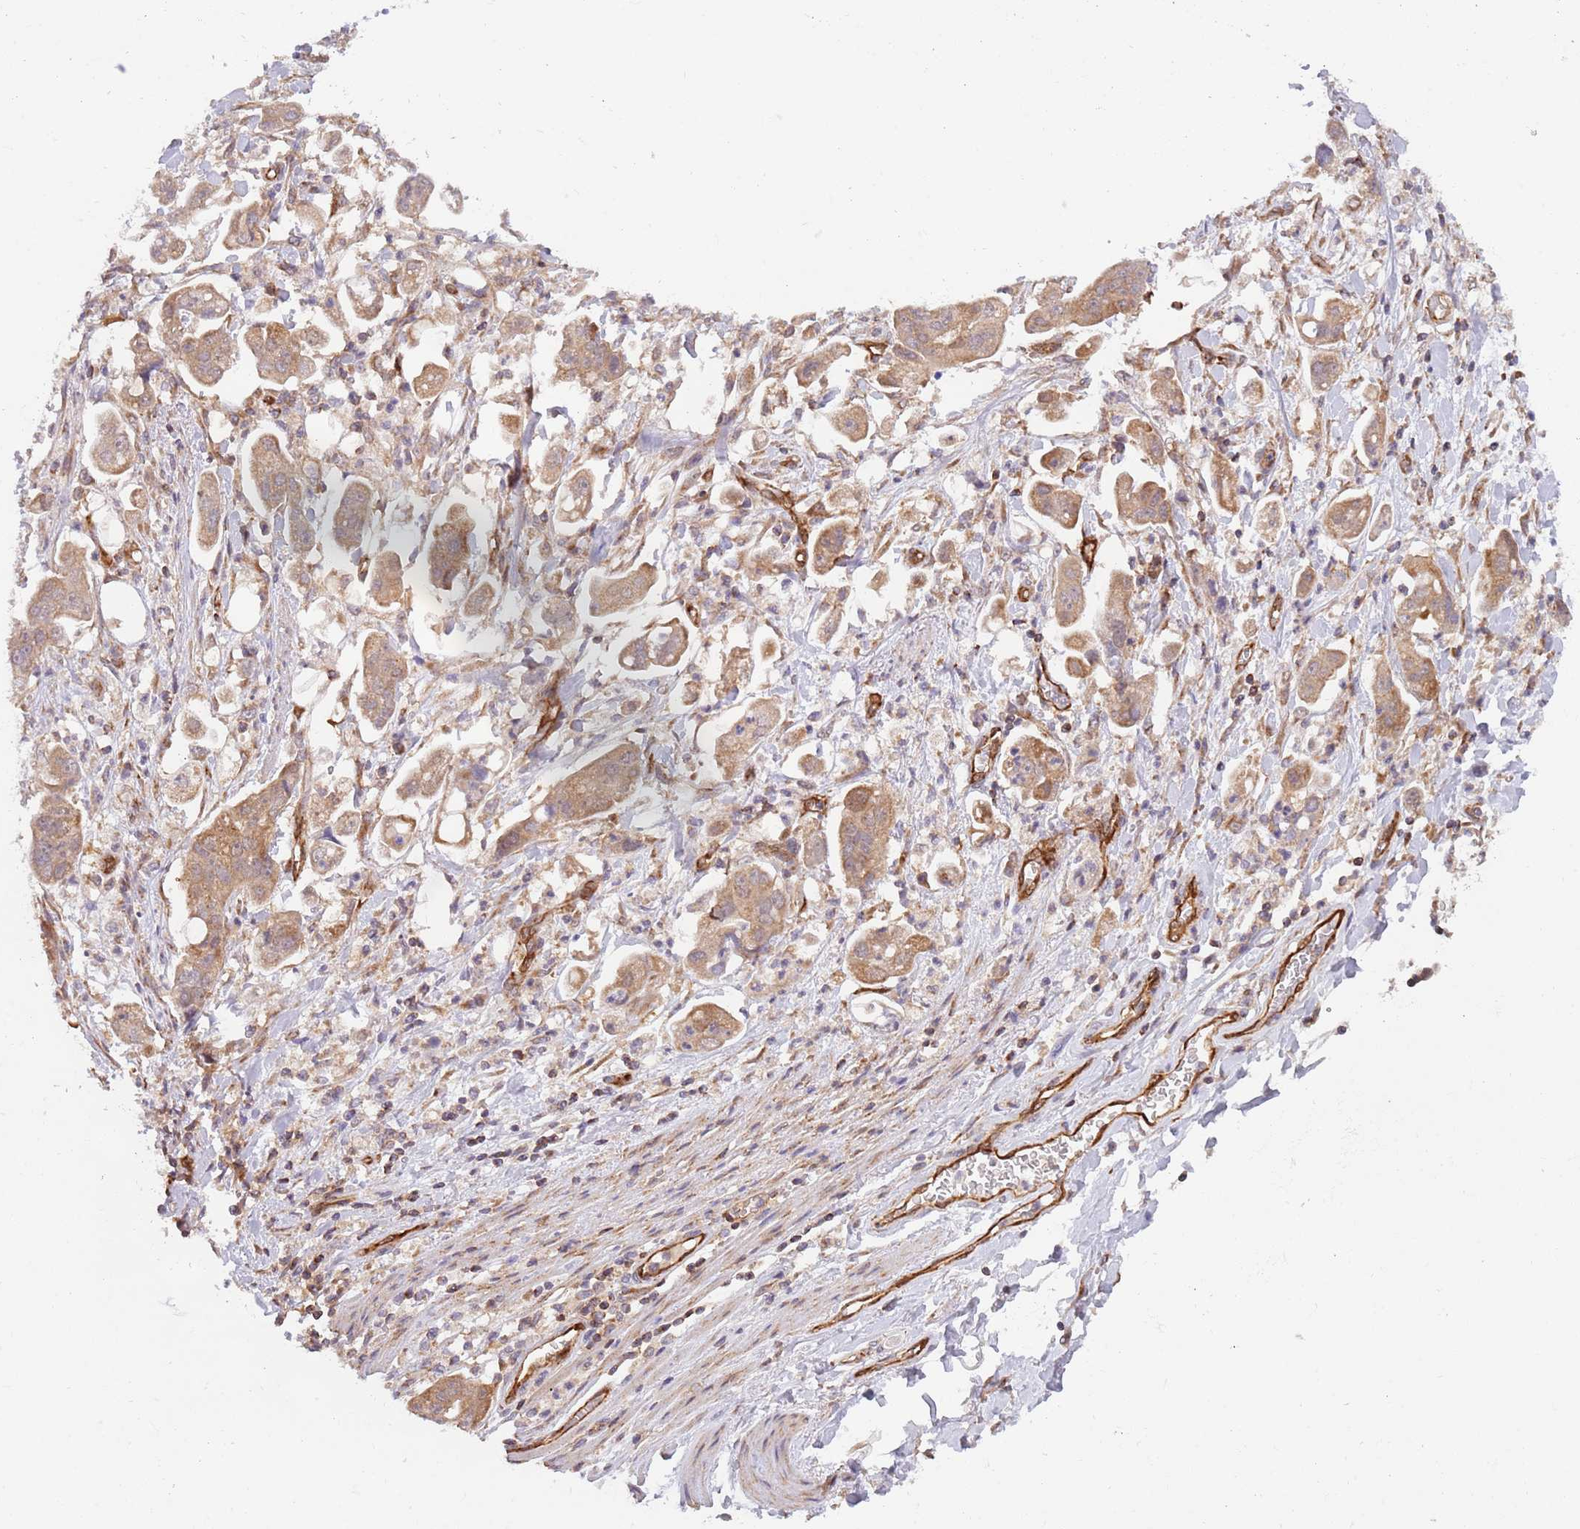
{"staining": {"intensity": "moderate", "quantity": ">75%", "location": "cytoplasmic/membranous"}, "tissue": "stomach cancer", "cell_type": "Tumor cells", "image_type": "cancer", "snomed": [{"axis": "morphology", "description": "Adenocarcinoma, NOS"}, {"axis": "topography", "description": "Stomach"}], "caption": "The photomicrograph demonstrates a brown stain indicating the presence of a protein in the cytoplasmic/membranous of tumor cells in stomach adenocarcinoma.", "gene": "GUK1", "patient": {"sex": "male", "age": 62}}